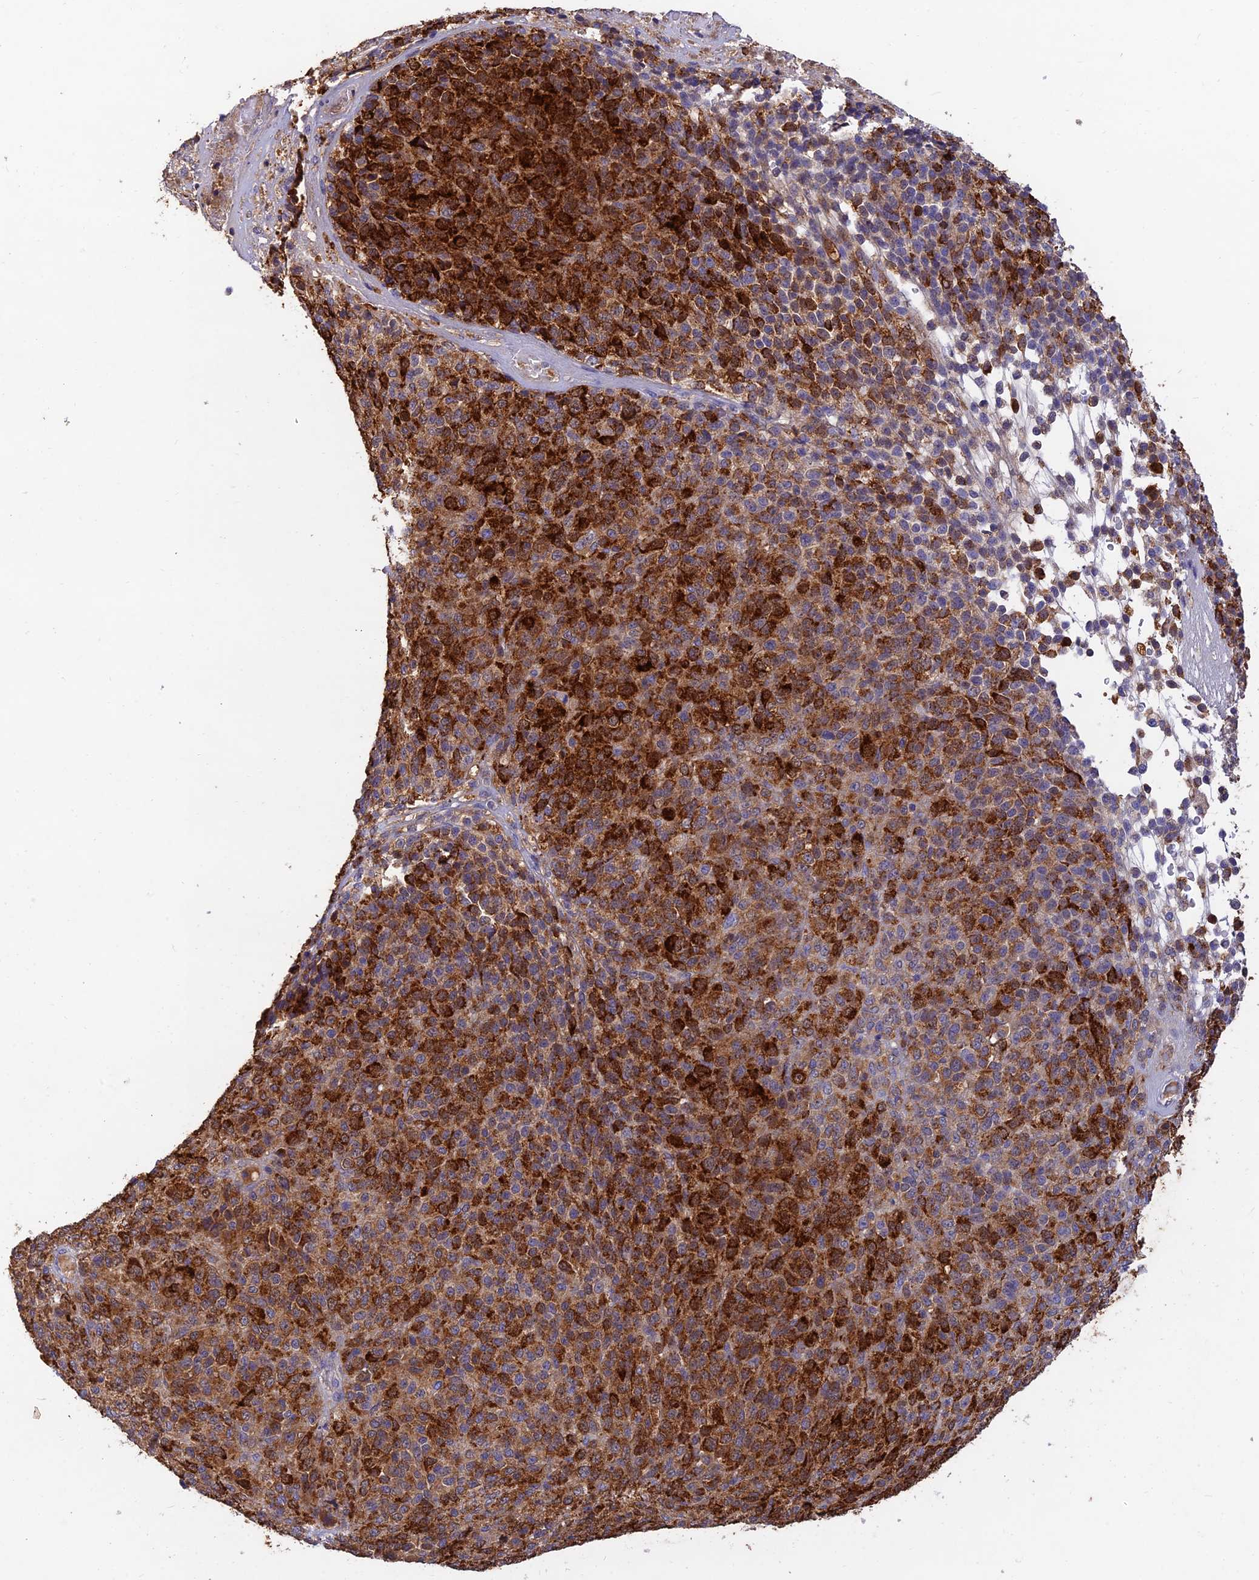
{"staining": {"intensity": "strong", "quantity": "25%-75%", "location": "cytoplasmic/membranous"}, "tissue": "melanoma", "cell_type": "Tumor cells", "image_type": "cancer", "snomed": [{"axis": "morphology", "description": "Malignant melanoma, Metastatic site"}, {"axis": "topography", "description": "Brain"}], "caption": "The micrograph shows immunohistochemical staining of melanoma. There is strong cytoplasmic/membranous expression is present in approximately 25%-75% of tumor cells.", "gene": "ACSM5", "patient": {"sex": "female", "age": 56}}